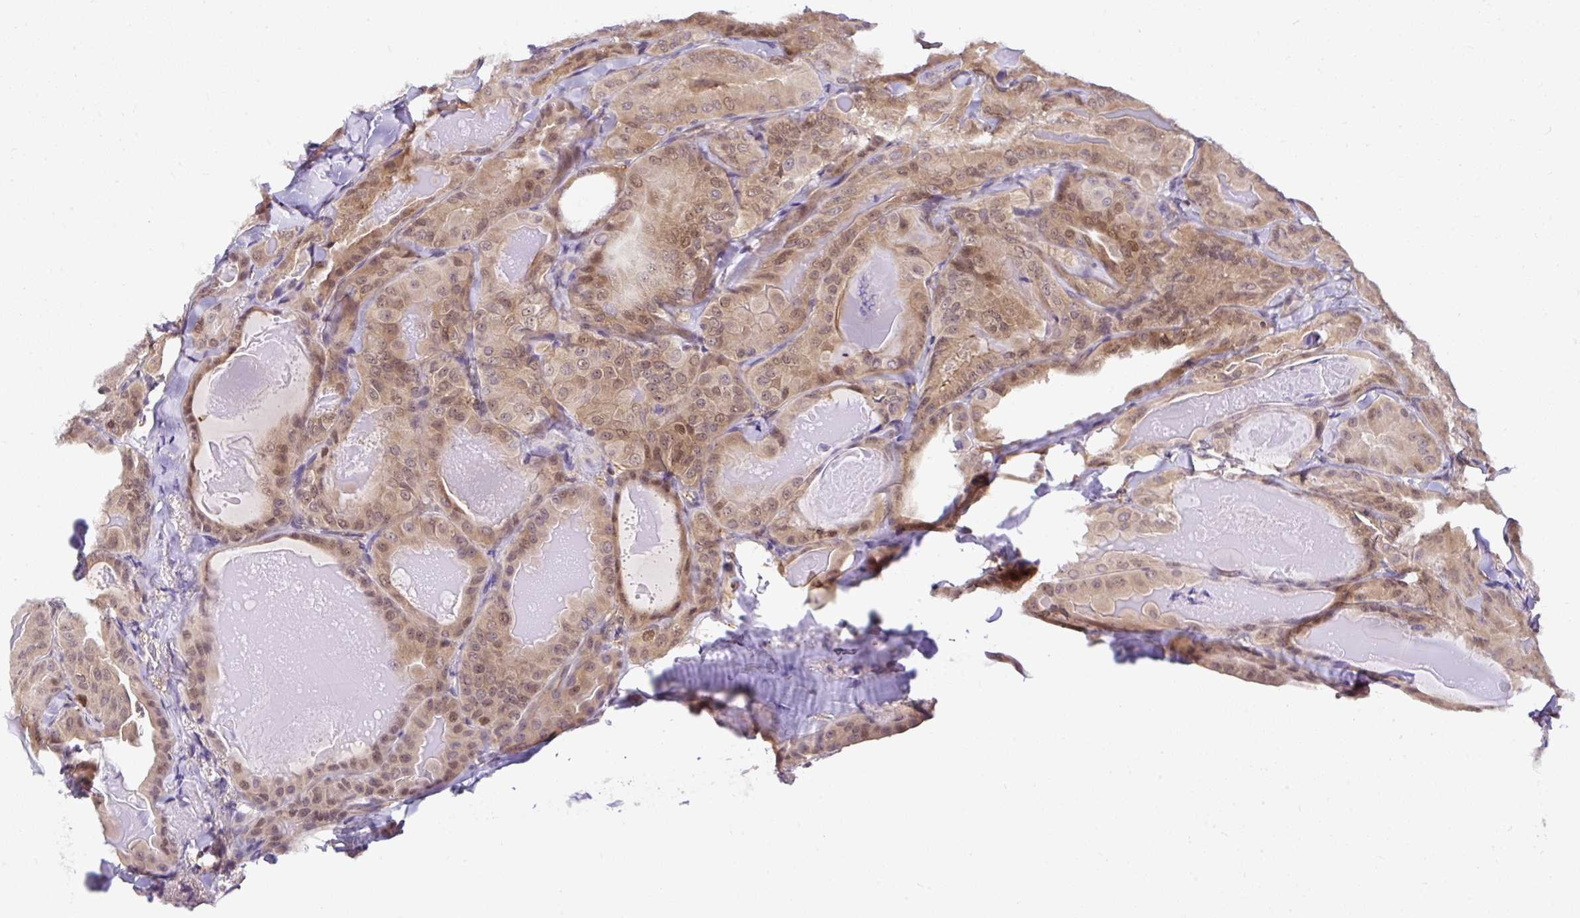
{"staining": {"intensity": "weak", "quantity": ">75%", "location": "cytoplasmic/membranous,nuclear"}, "tissue": "thyroid cancer", "cell_type": "Tumor cells", "image_type": "cancer", "snomed": [{"axis": "morphology", "description": "Papillary adenocarcinoma, NOS"}, {"axis": "topography", "description": "Thyroid gland"}], "caption": "A low amount of weak cytoplasmic/membranous and nuclear expression is appreciated in about >75% of tumor cells in thyroid cancer (papillary adenocarcinoma) tissue. The protein of interest is stained brown, and the nuclei are stained in blue (DAB (3,3'-diaminobenzidine) IHC with brightfield microscopy, high magnification).", "gene": "PIN4", "patient": {"sex": "female", "age": 68}}